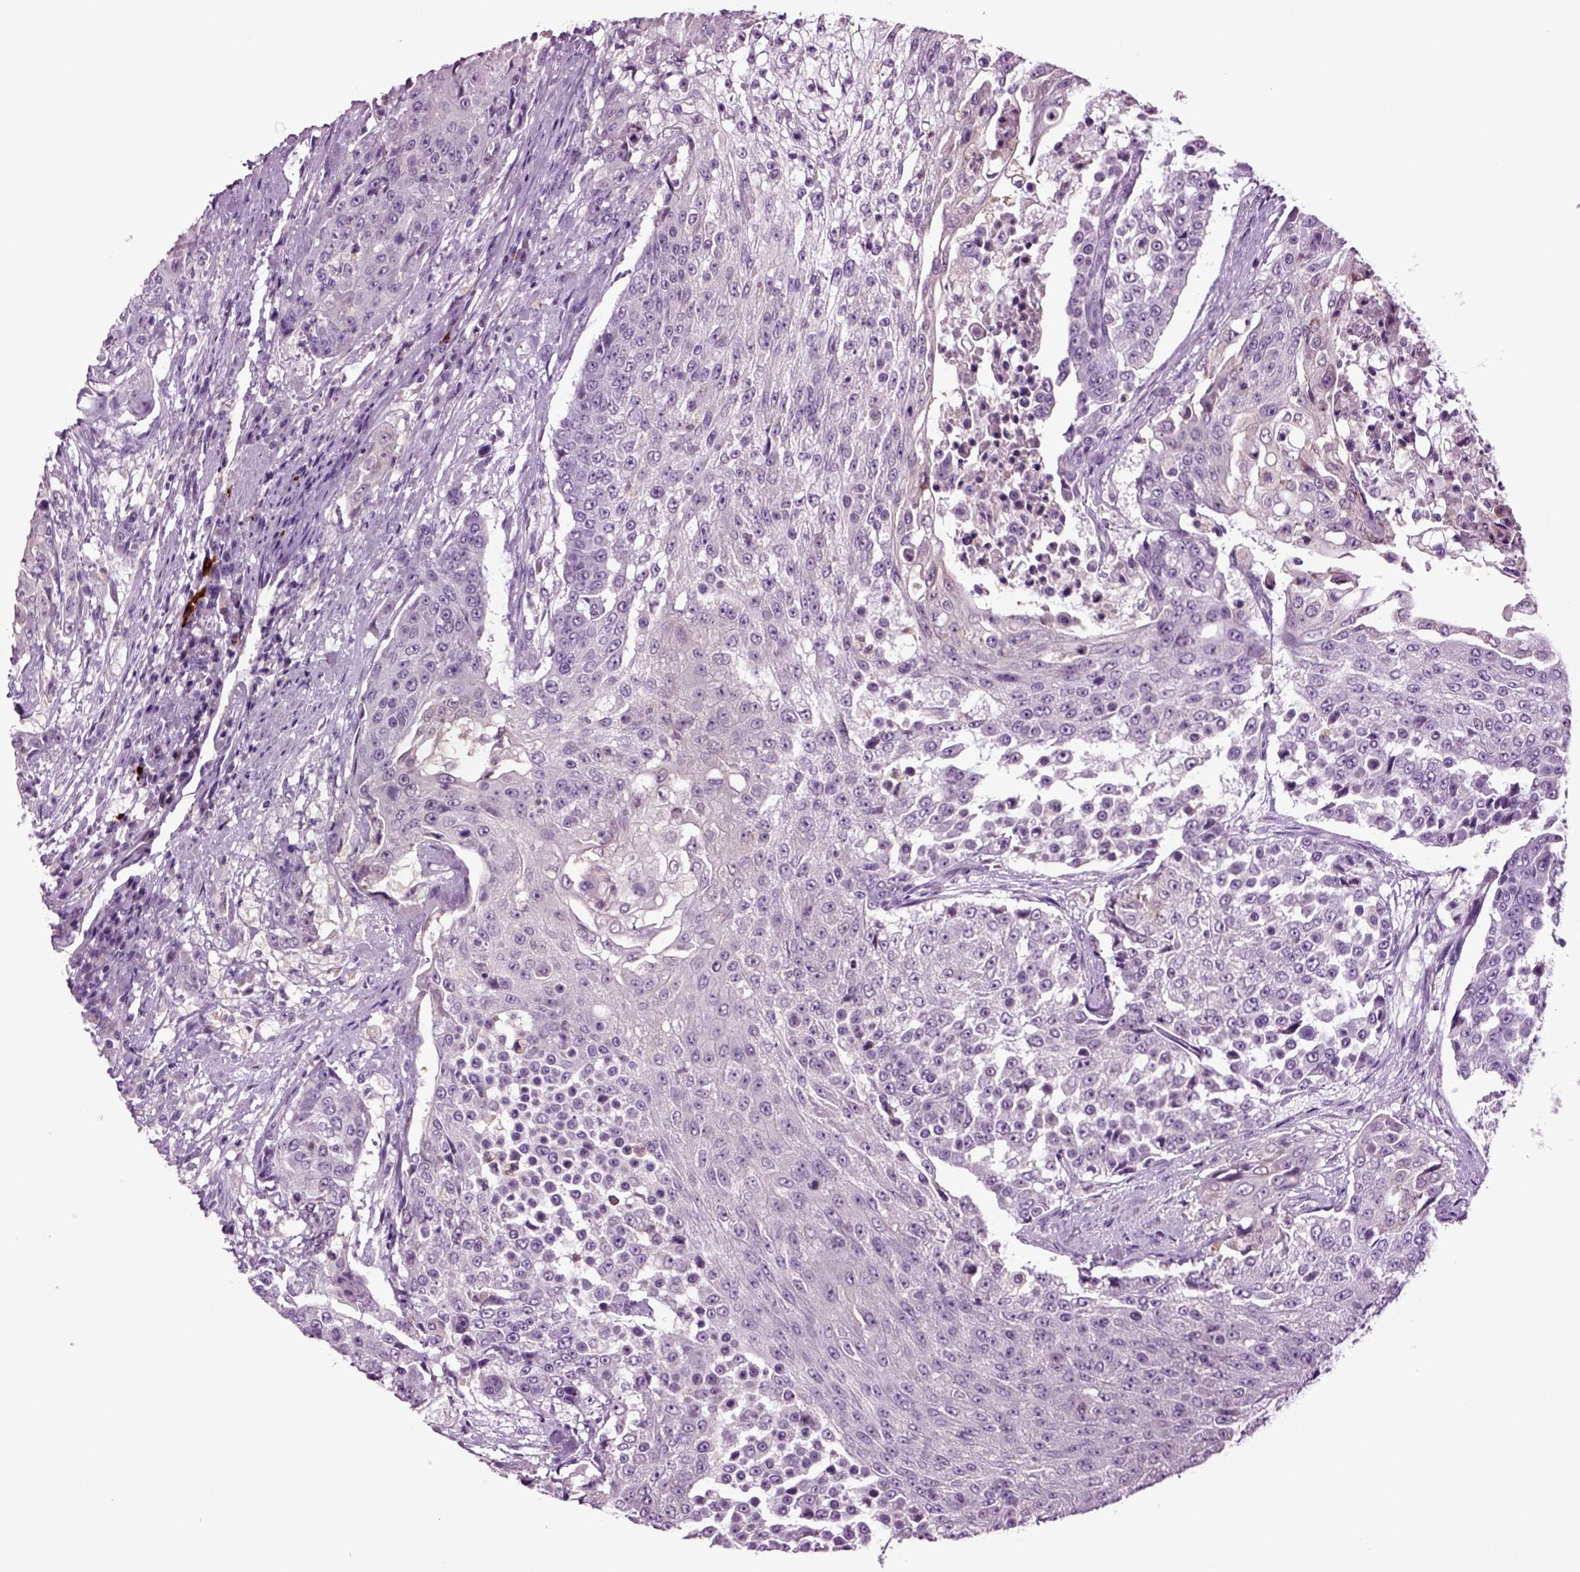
{"staining": {"intensity": "negative", "quantity": "none", "location": "none"}, "tissue": "urothelial cancer", "cell_type": "Tumor cells", "image_type": "cancer", "snomed": [{"axis": "morphology", "description": "Urothelial carcinoma, High grade"}, {"axis": "topography", "description": "Urinary bladder"}], "caption": "IHC histopathology image of neoplastic tissue: human urothelial cancer stained with DAB reveals no significant protein staining in tumor cells.", "gene": "FGF11", "patient": {"sex": "female", "age": 63}}